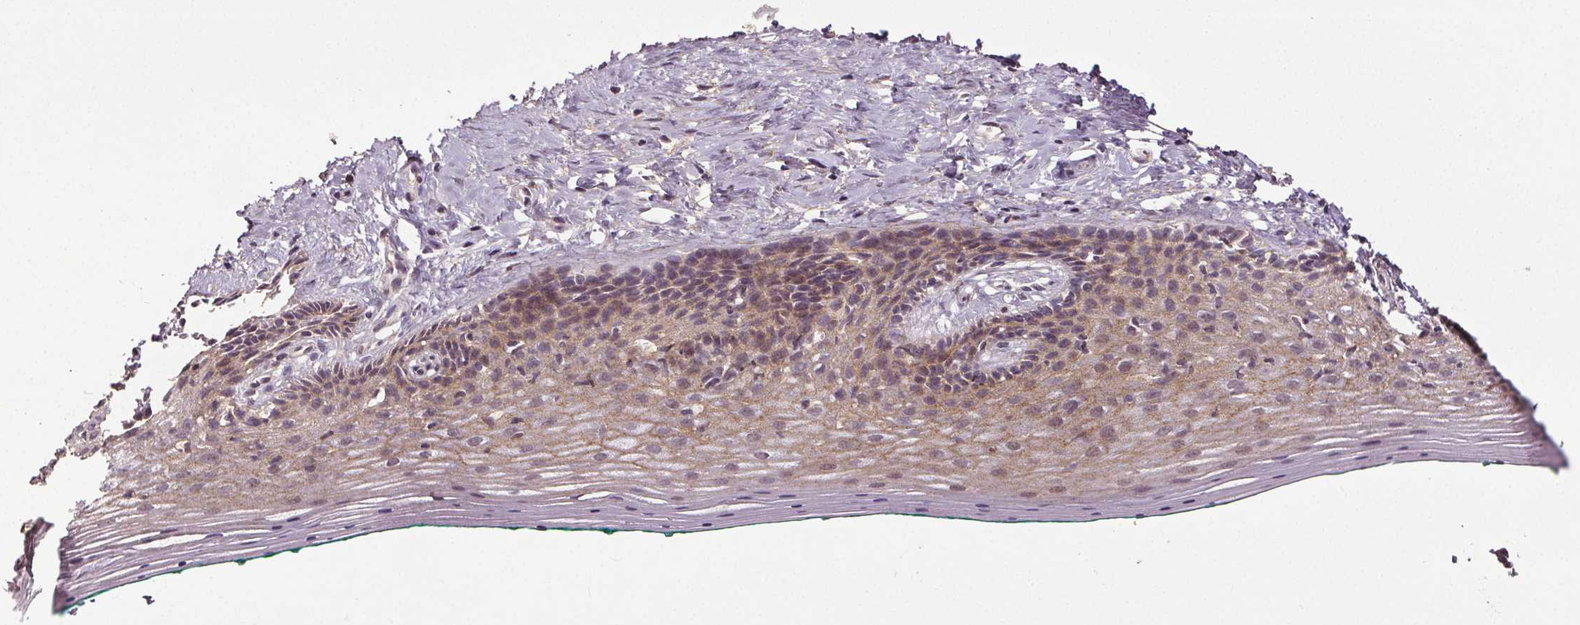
{"staining": {"intensity": "moderate", "quantity": "25%-75%", "location": "cytoplasmic/membranous"}, "tissue": "vagina", "cell_type": "Squamous epithelial cells", "image_type": "normal", "snomed": [{"axis": "morphology", "description": "Normal tissue, NOS"}, {"axis": "topography", "description": "Vagina"}], "caption": "DAB immunohistochemical staining of normal vagina displays moderate cytoplasmic/membranous protein staining in about 25%-75% of squamous epithelial cells.", "gene": "EPHB3", "patient": {"sex": "female", "age": 45}}